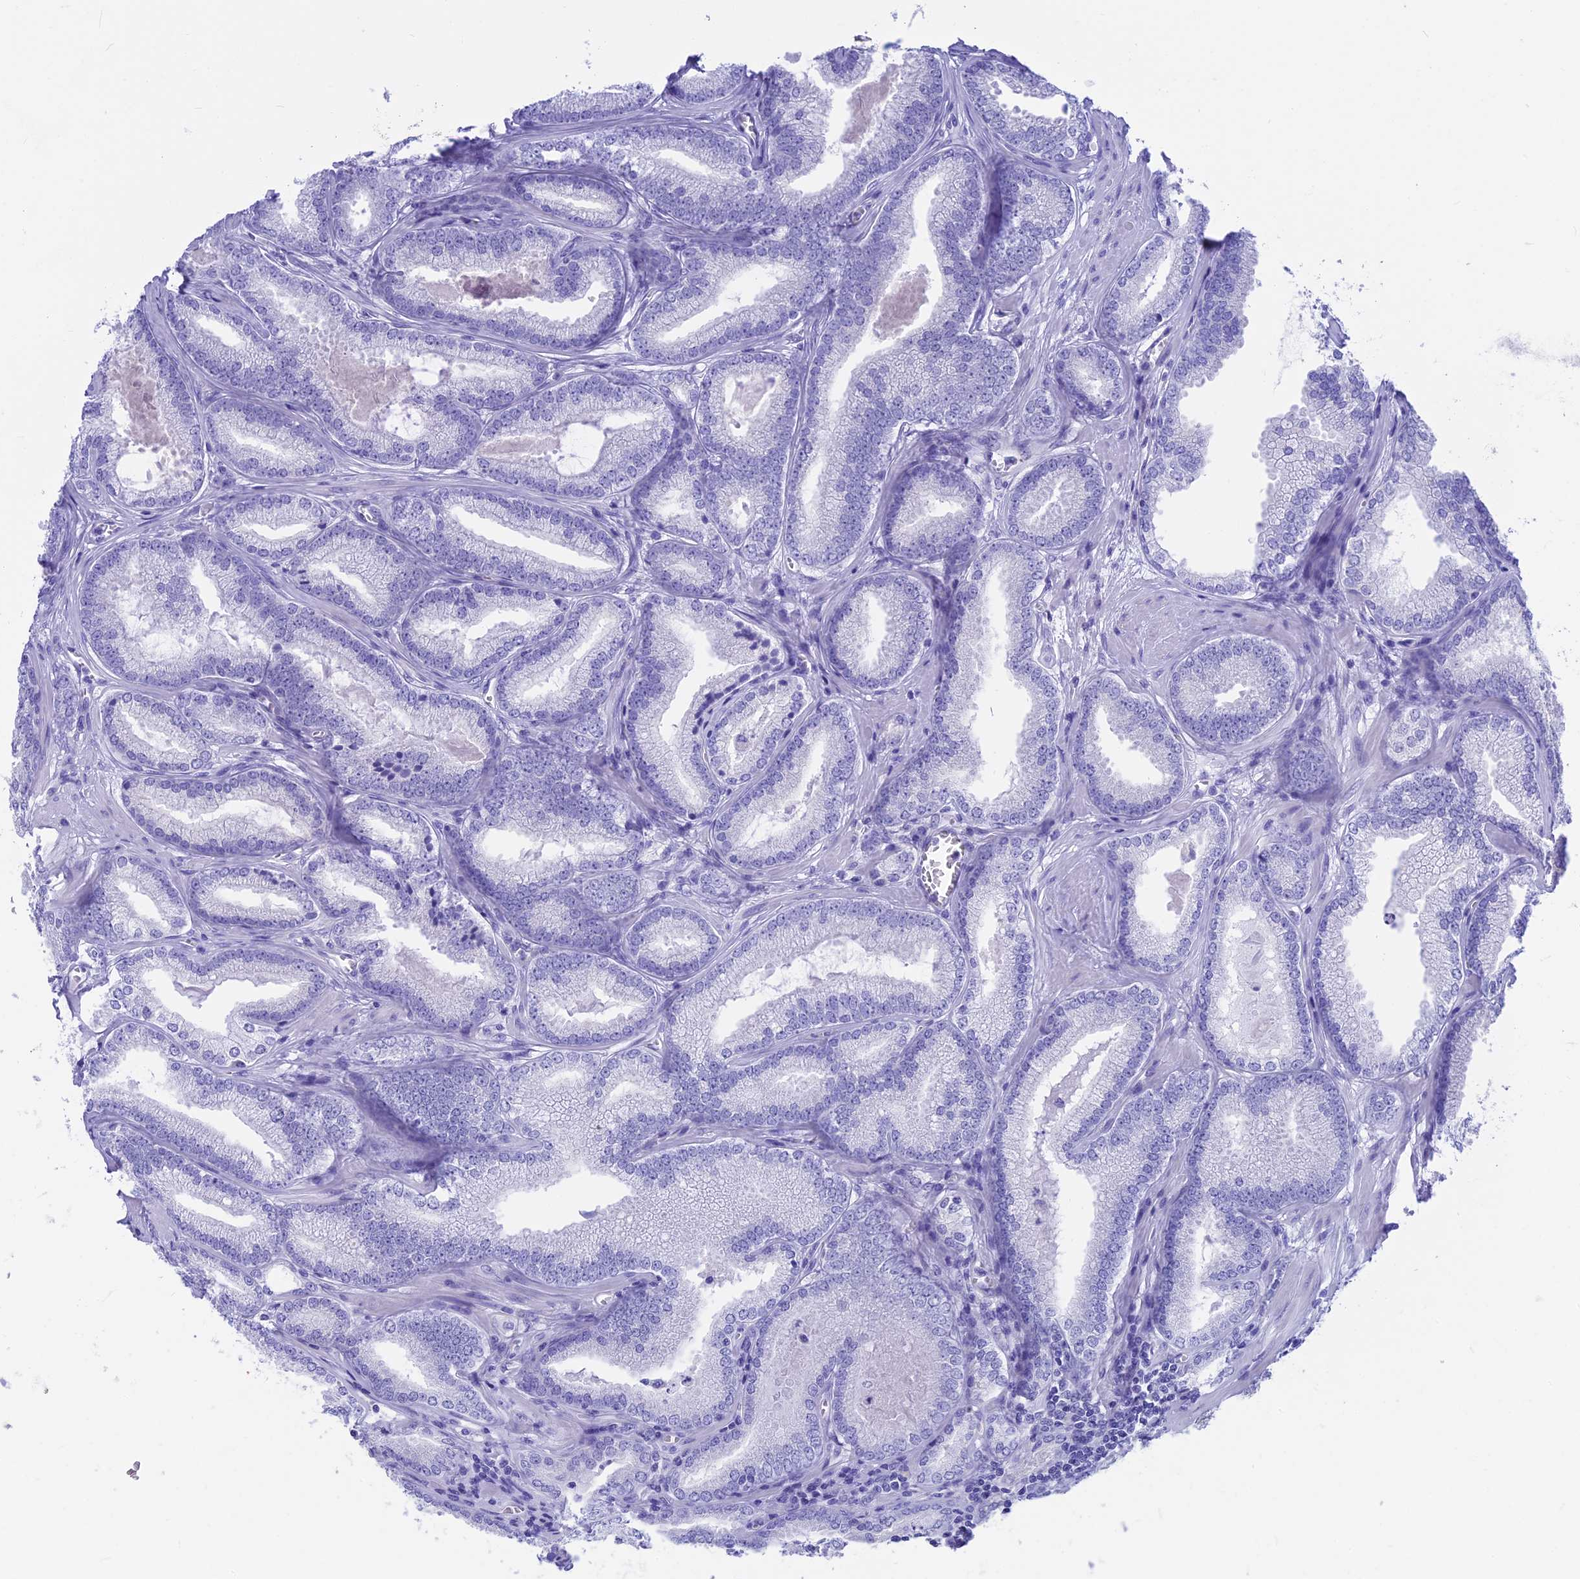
{"staining": {"intensity": "negative", "quantity": "none", "location": "none"}, "tissue": "prostate cancer", "cell_type": "Tumor cells", "image_type": "cancer", "snomed": [{"axis": "morphology", "description": "Adenocarcinoma, Low grade"}, {"axis": "topography", "description": "Prostate"}], "caption": "The micrograph exhibits no staining of tumor cells in prostate cancer.", "gene": "GNGT2", "patient": {"sex": "male", "age": 60}}